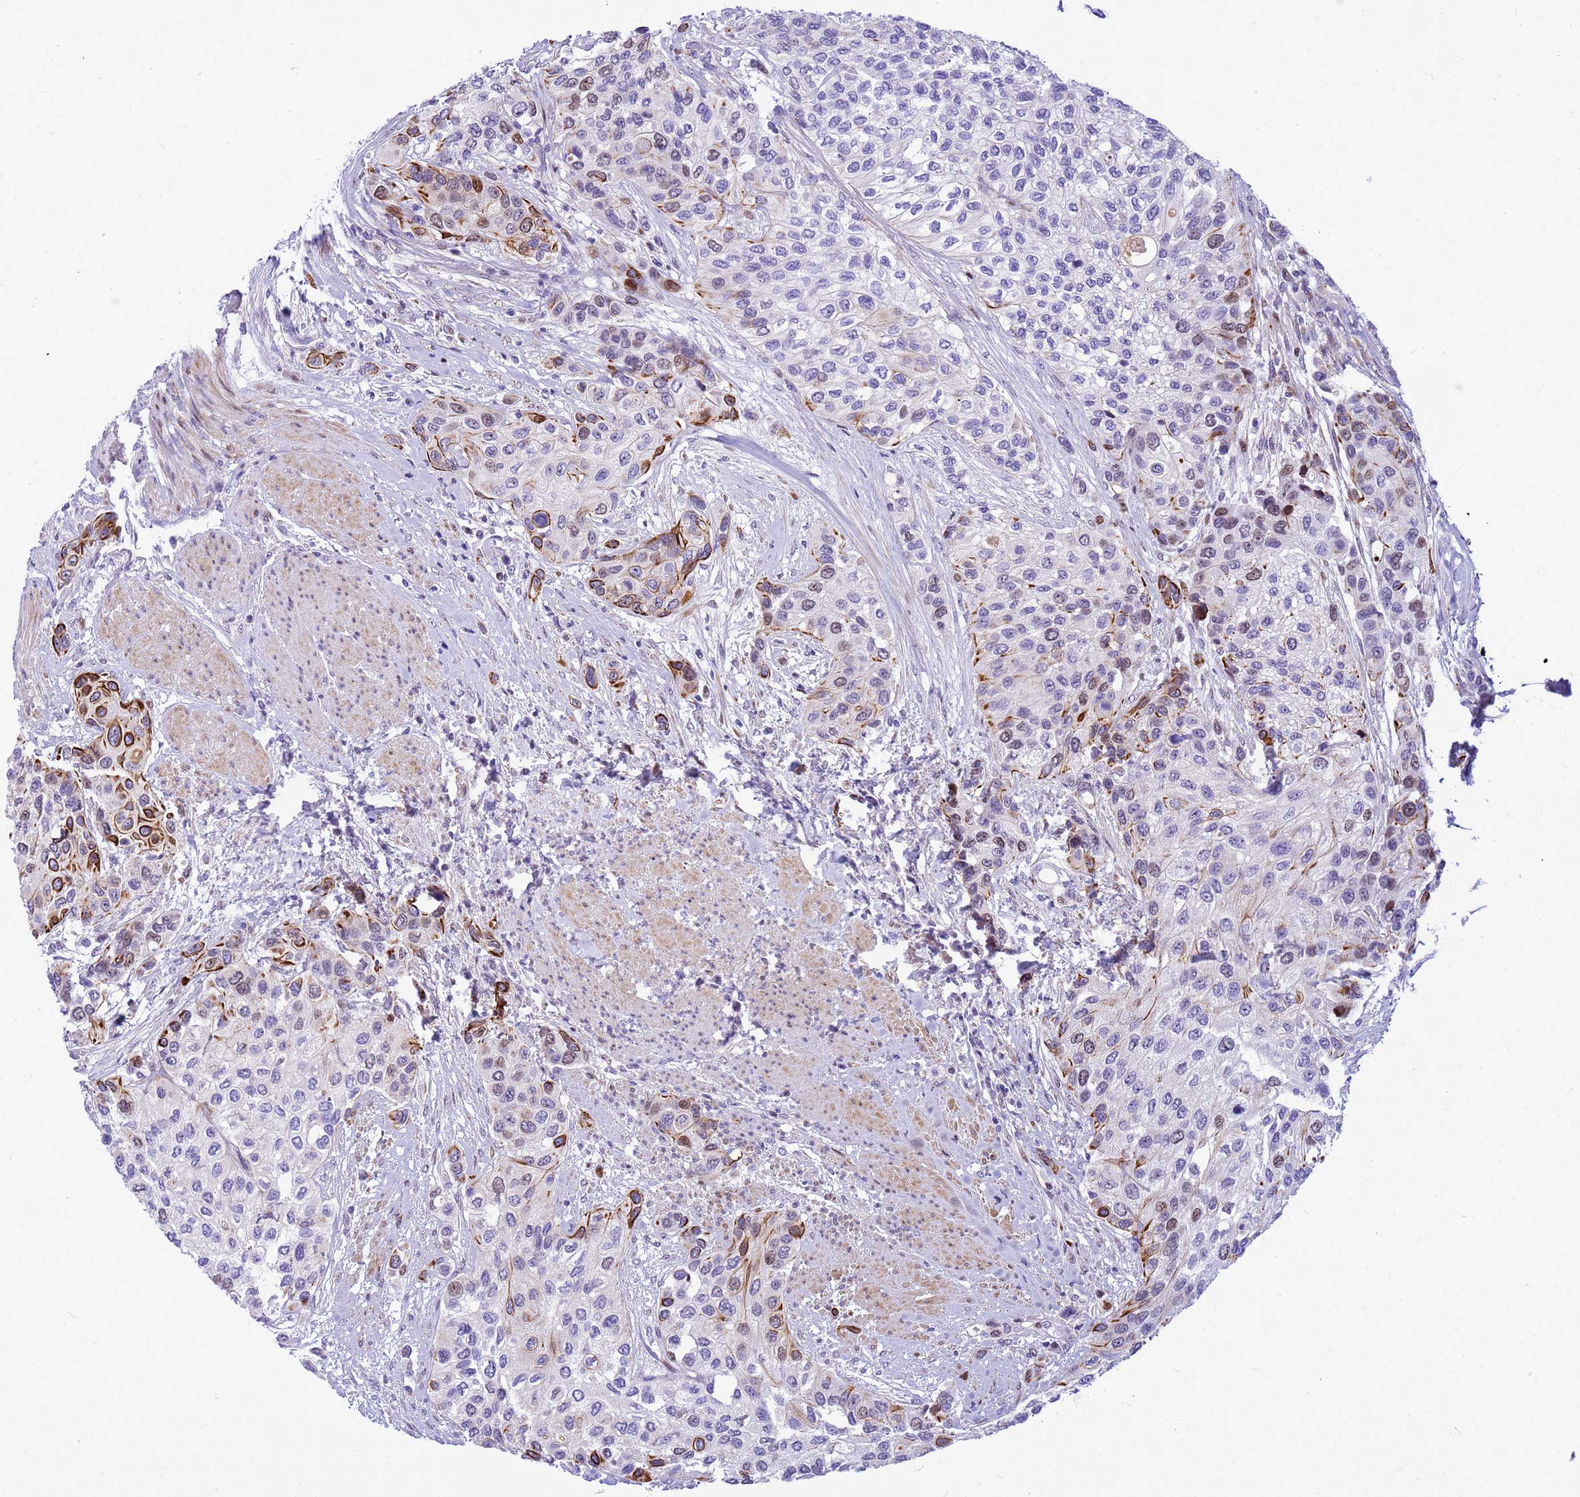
{"staining": {"intensity": "strong", "quantity": "<25%", "location": "cytoplasmic/membranous,nuclear"}, "tissue": "urothelial cancer", "cell_type": "Tumor cells", "image_type": "cancer", "snomed": [{"axis": "morphology", "description": "Normal tissue, NOS"}, {"axis": "morphology", "description": "Urothelial carcinoma, High grade"}, {"axis": "topography", "description": "Vascular tissue"}, {"axis": "topography", "description": "Urinary bladder"}], "caption": "Protein staining of urothelial carcinoma (high-grade) tissue shows strong cytoplasmic/membranous and nuclear staining in about <25% of tumor cells. (DAB IHC with brightfield microscopy, high magnification).", "gene": "ADAMTS7", "patient": {"sex": "female", "age": 56}}